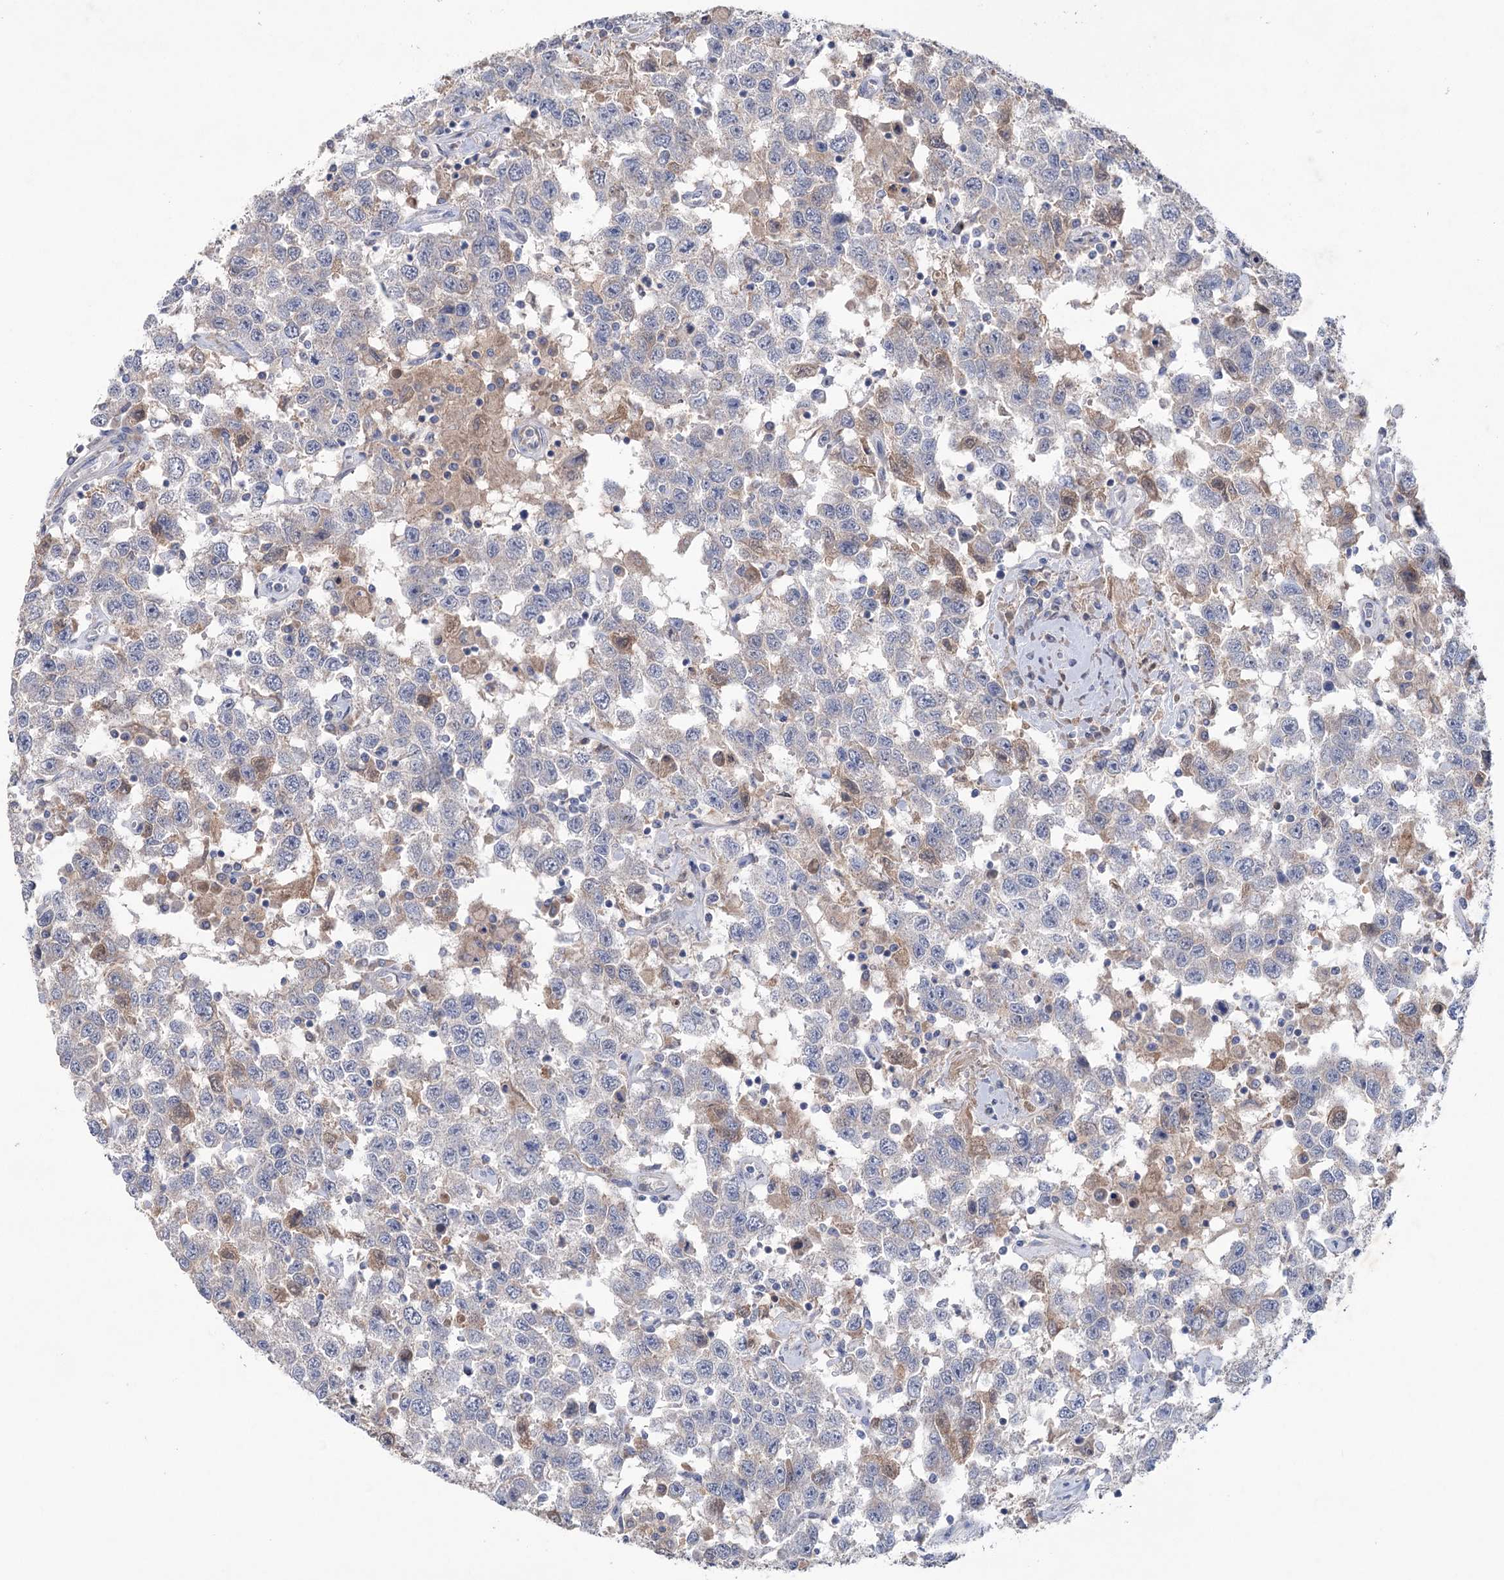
{"staining": {"intensity": "weak", "quantity": "<25%", "location": "cytoplasmic/membranous"}, "tissue": "testis cancer", "cell_type": "Tumor cells", "image_type": "cancer", "snomed": [{"axis": "morphology", "description": "Seminoma, NOS"}, {"axis": "topography", "description": "Testis"}], "caption": "IHC image of human seminoma (testis) stained for a protein (brown), which demonstrates no positivity in tumor cells.", "gene": "MTCH2", "patient": {"sex": "male", "age": 41}}